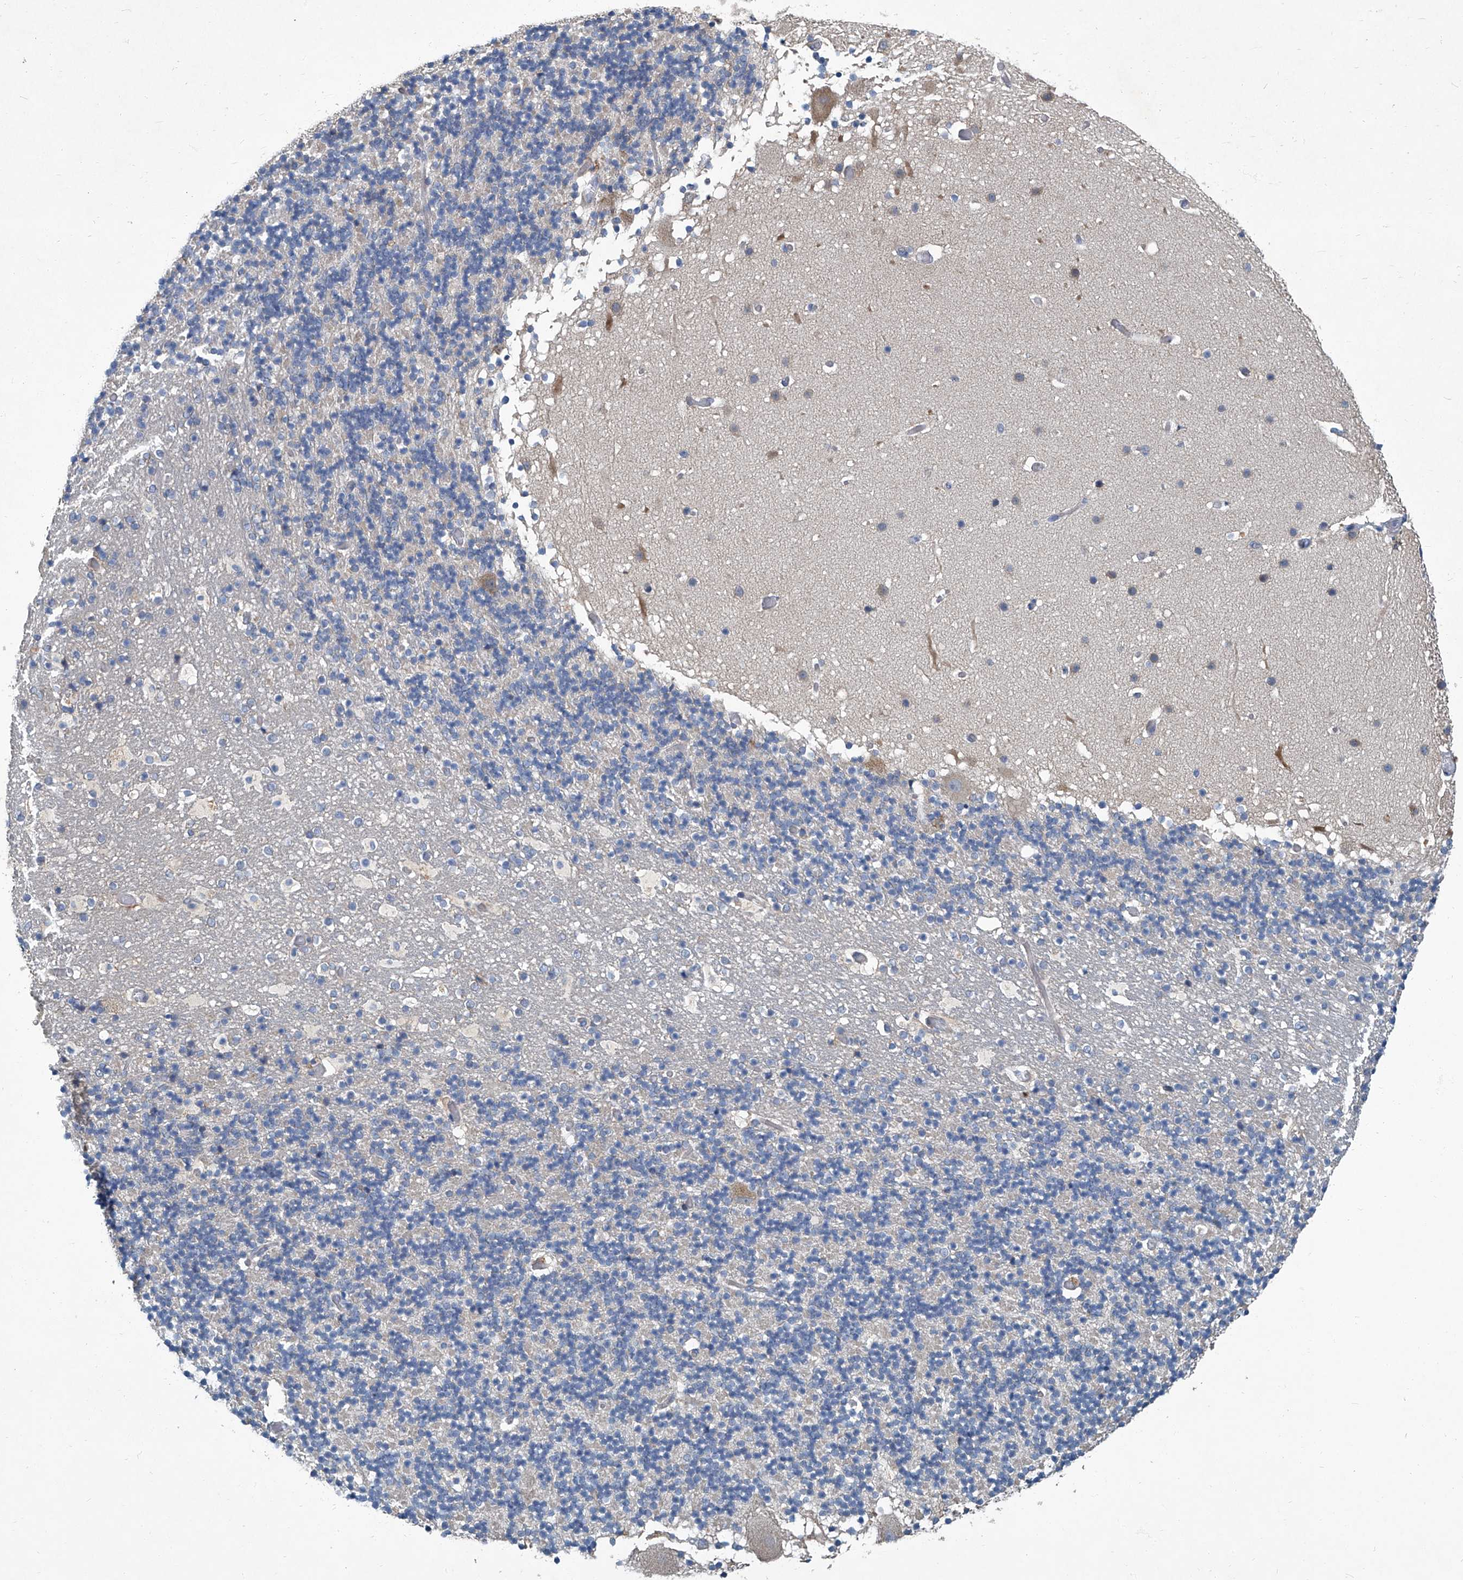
{"staining": {"intensity": "negative", "quantity": "none", "location": "none"}, "tissue": "cerebellum", "cell_type": "Cells in granular layer", "image_type": "normal", "snomed": [{"axis": "morphology", "description": "Normal tissue, NOS"}, {"axis": "topography", "description": "Cerebellum"}], "caption": "DAB (3,3'-diaminobenzidine) immunohistochemical staining of unremarkable cerebellum displays no significant staining in cells in granular layer.", "gene": "SLC26A11", "patient": {"sex": "male", "age": 57}}